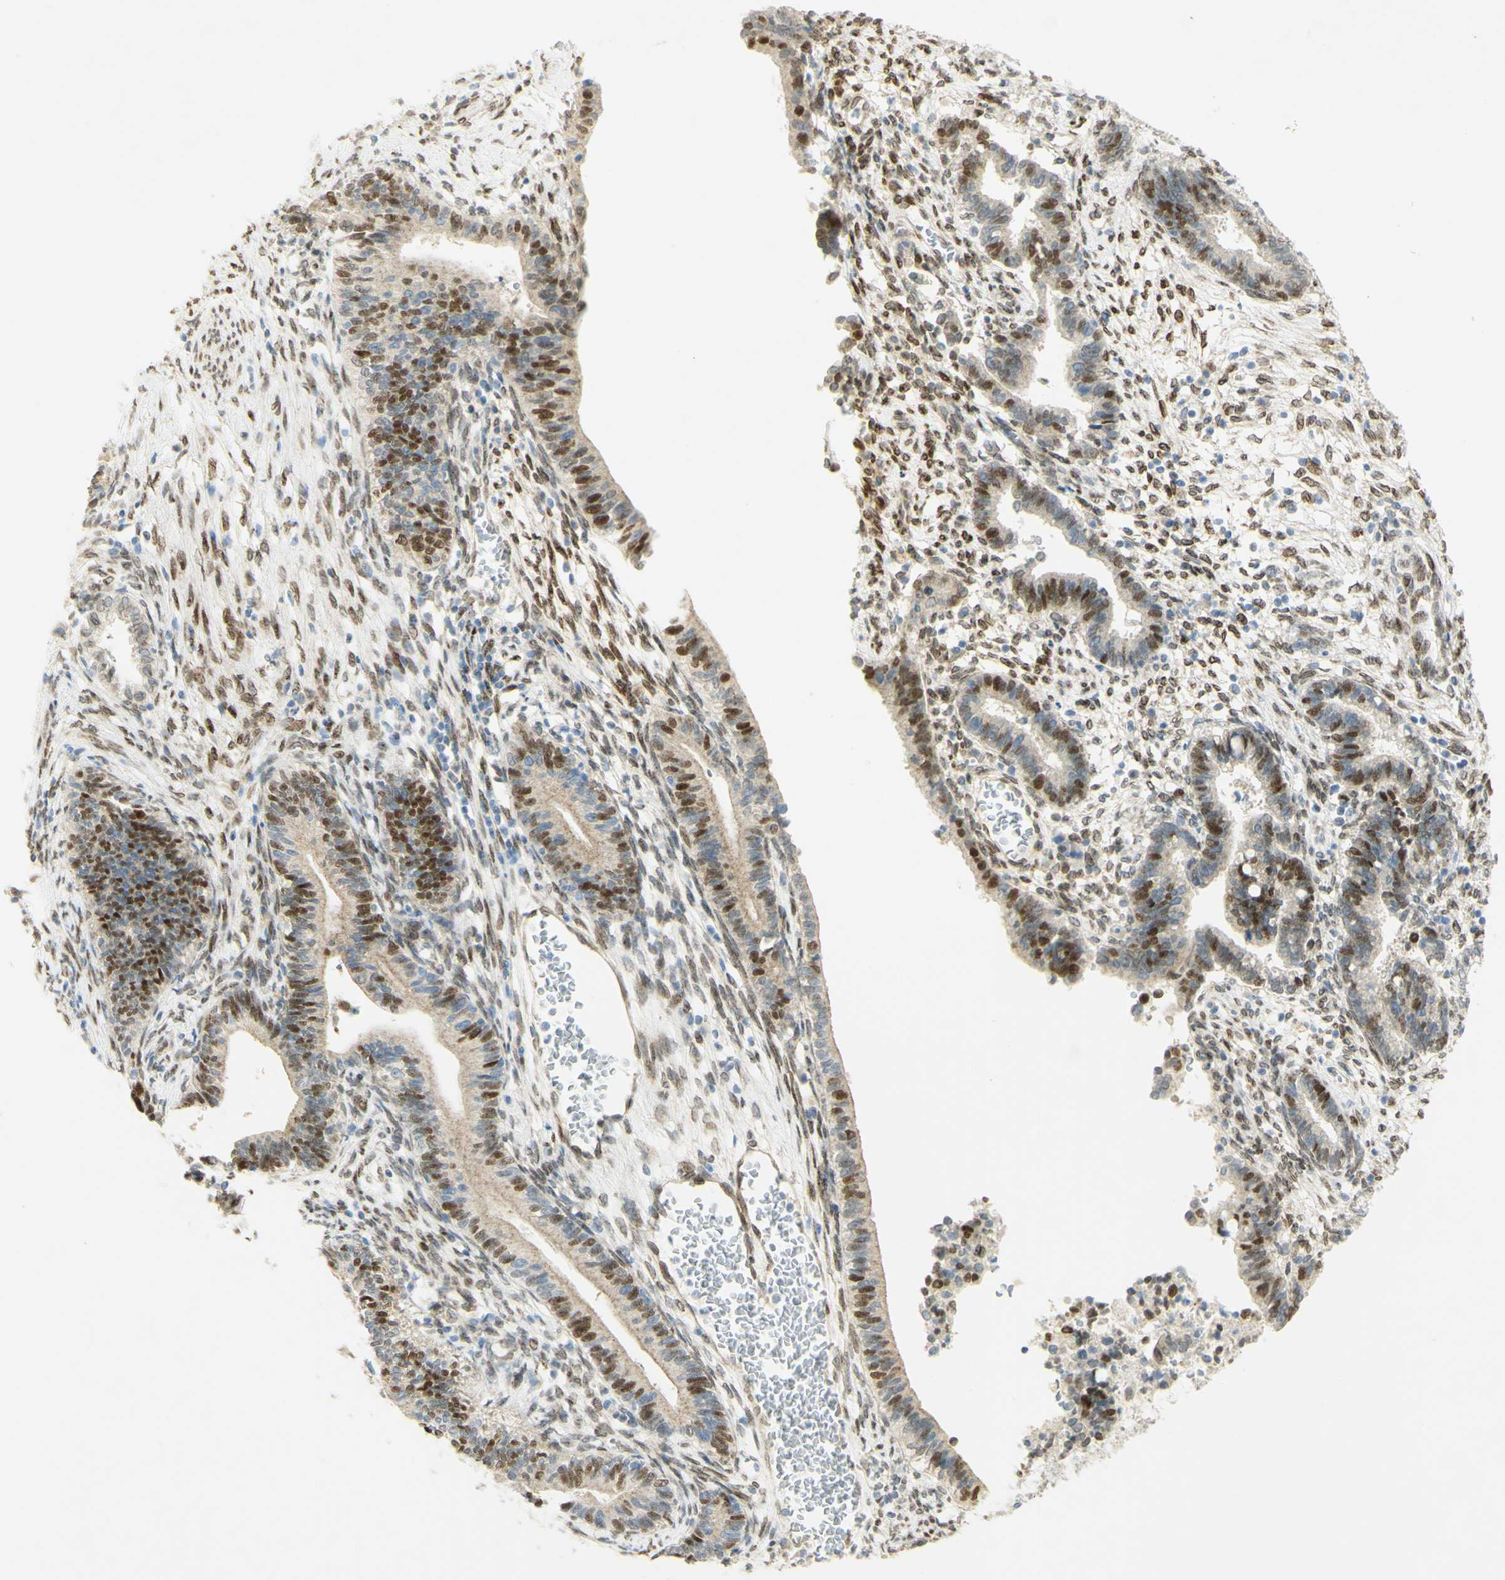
{"staining": {"intensity": "strong", "quantity": "25%-75%", "location": "nuclear"}, "tissue": "cervical cancer", "cell_type": "Tumor cells", "image_type": "cancer", "snomed": [{"axis": "morphology", "description": "Adenocarcinoma, NOS"}, {"axis": "topography", "description": "Cervix"}], "caption": "Cervical adenocarcinoma tissue exhibits strong nuclear positivity in about 25%-75% of tumor cells", "gene": "E2F1", "patient": {"sex": "female", "age": 44}}